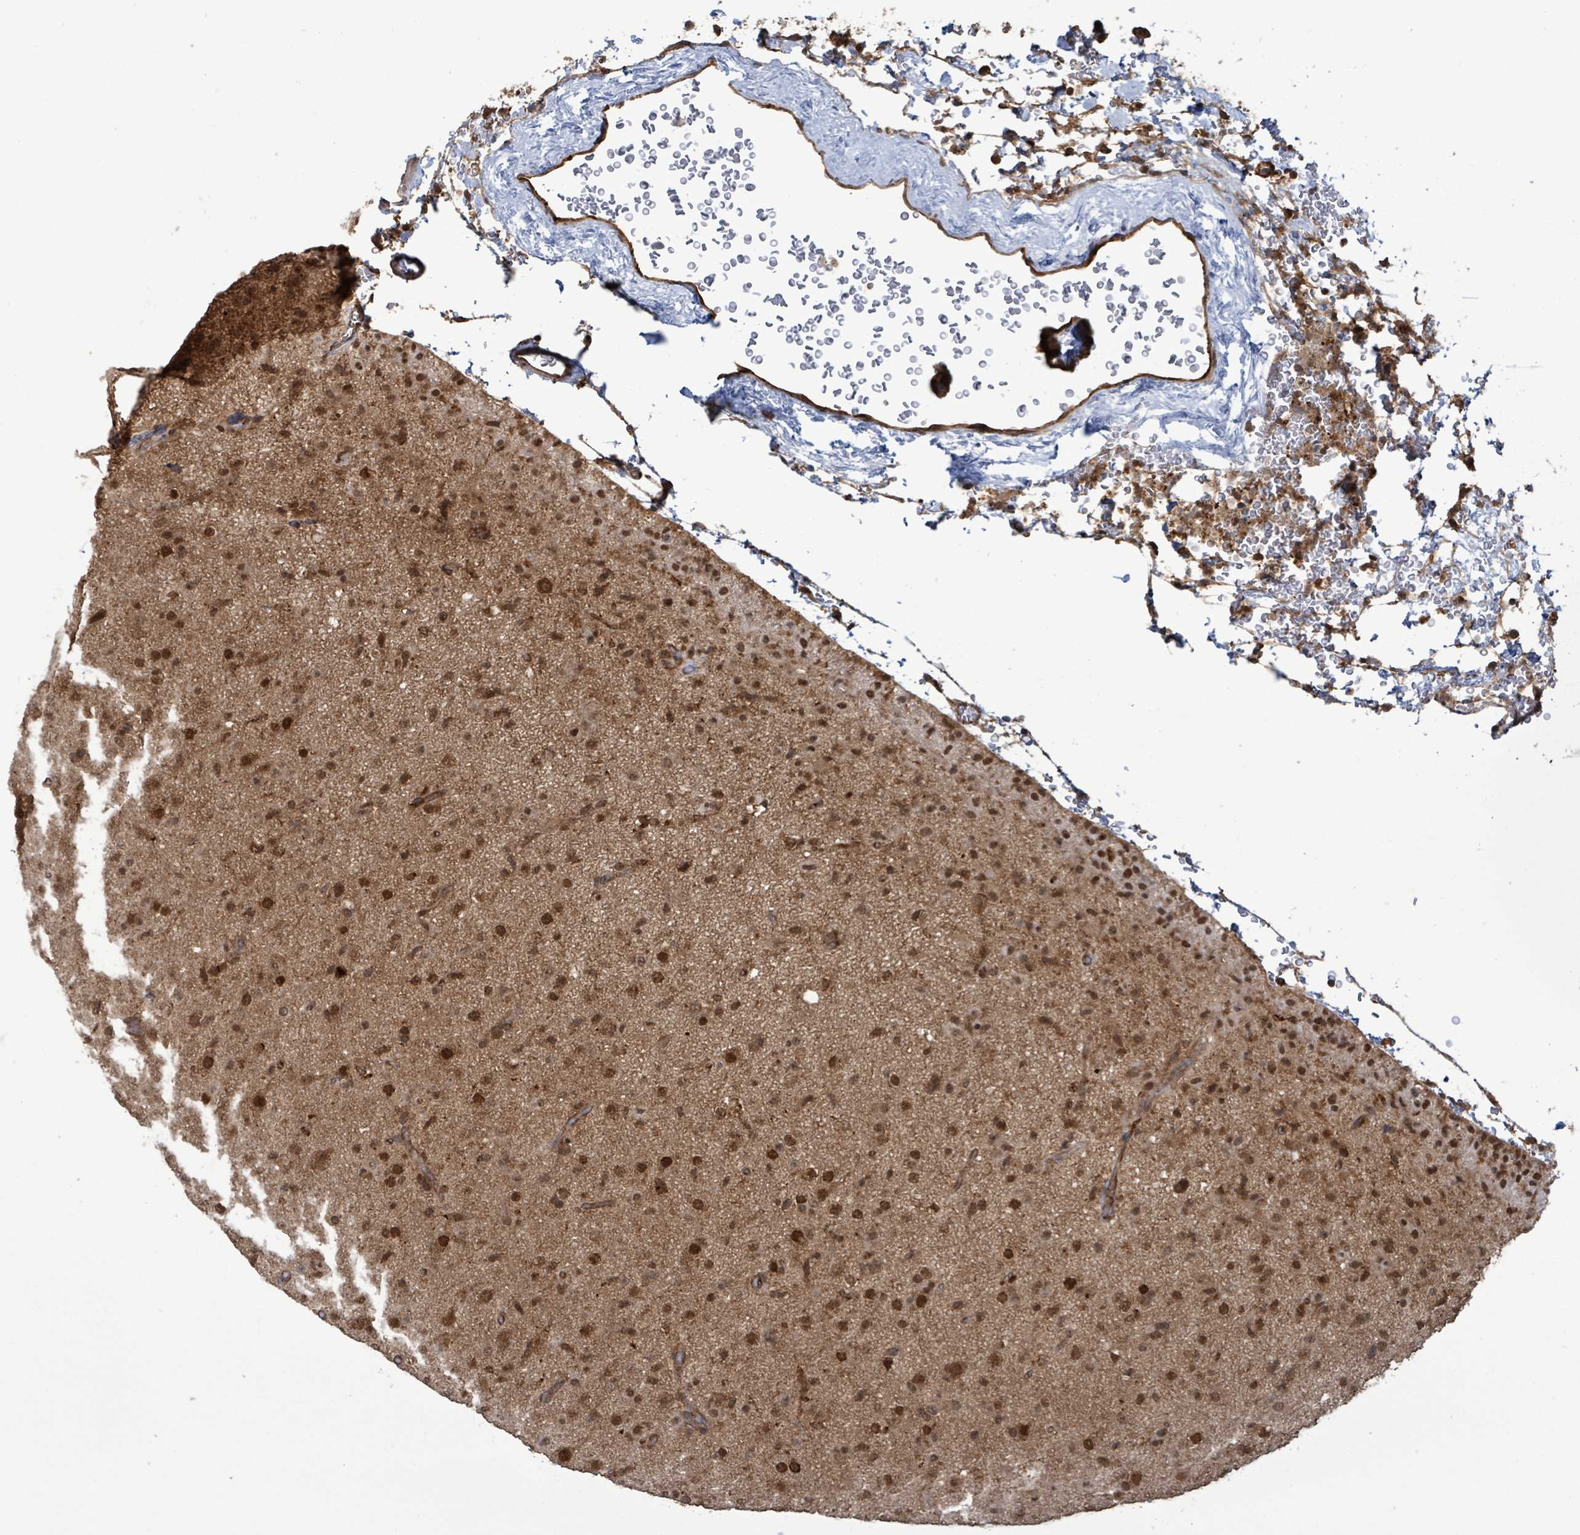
{"staining": {"intensity": "strong", "quantity": ">75%", "location": "nuclear"}, "tissue": "glioma", "cell_type": "Tumor cells", "image_type": "cancer", "snomed": [{"axis": "morphology", "description": "Glioma, malignant, Low grade"}, {"axis": "topography", "description": "Brain"}], "caption": "Human glioma stained with a brown dye displays strong nuclear positive expression in about >75% of tumor cells.", "gene": "KLC1", "patient": {"sex": "male", "age": 65}}